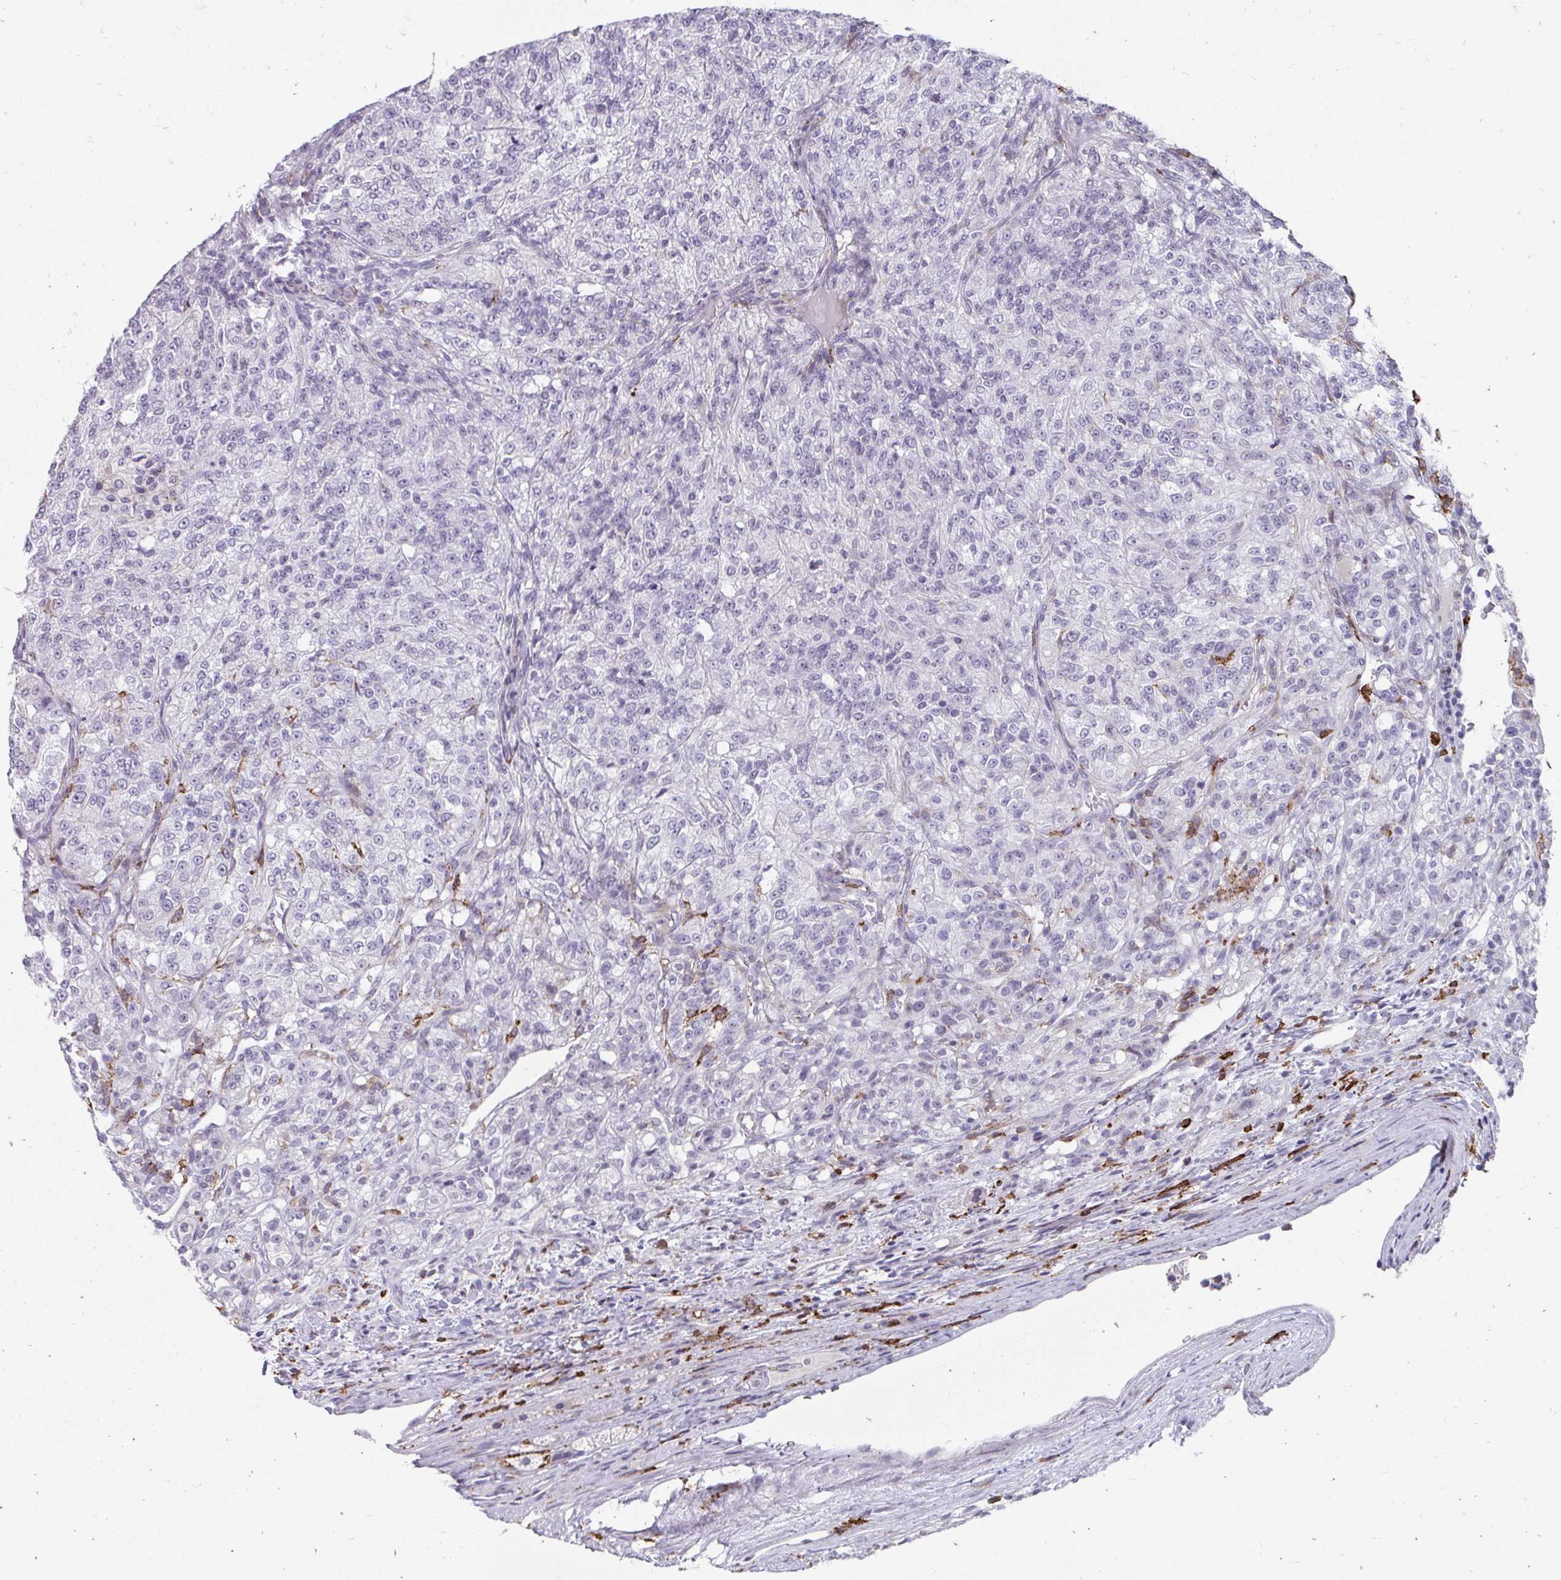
{"staining": {"intensity": "negative", "quantity": "none", "location": "none"}, "tissue": "renal cancer", "cell_type": "Tumor cells", "image_type": "cancer", "snomed": [{"axis": "morphology", "description": "Adenocarcinoma, NOS"}, {"axis": "topography", "description": "Kidney"}], "caption": "Renal cancer was stained to show a protein in brown. There is no significant positivity in tumor cells.", "gene": "CD163", "patient": {"sex": "female", "age": 63}}